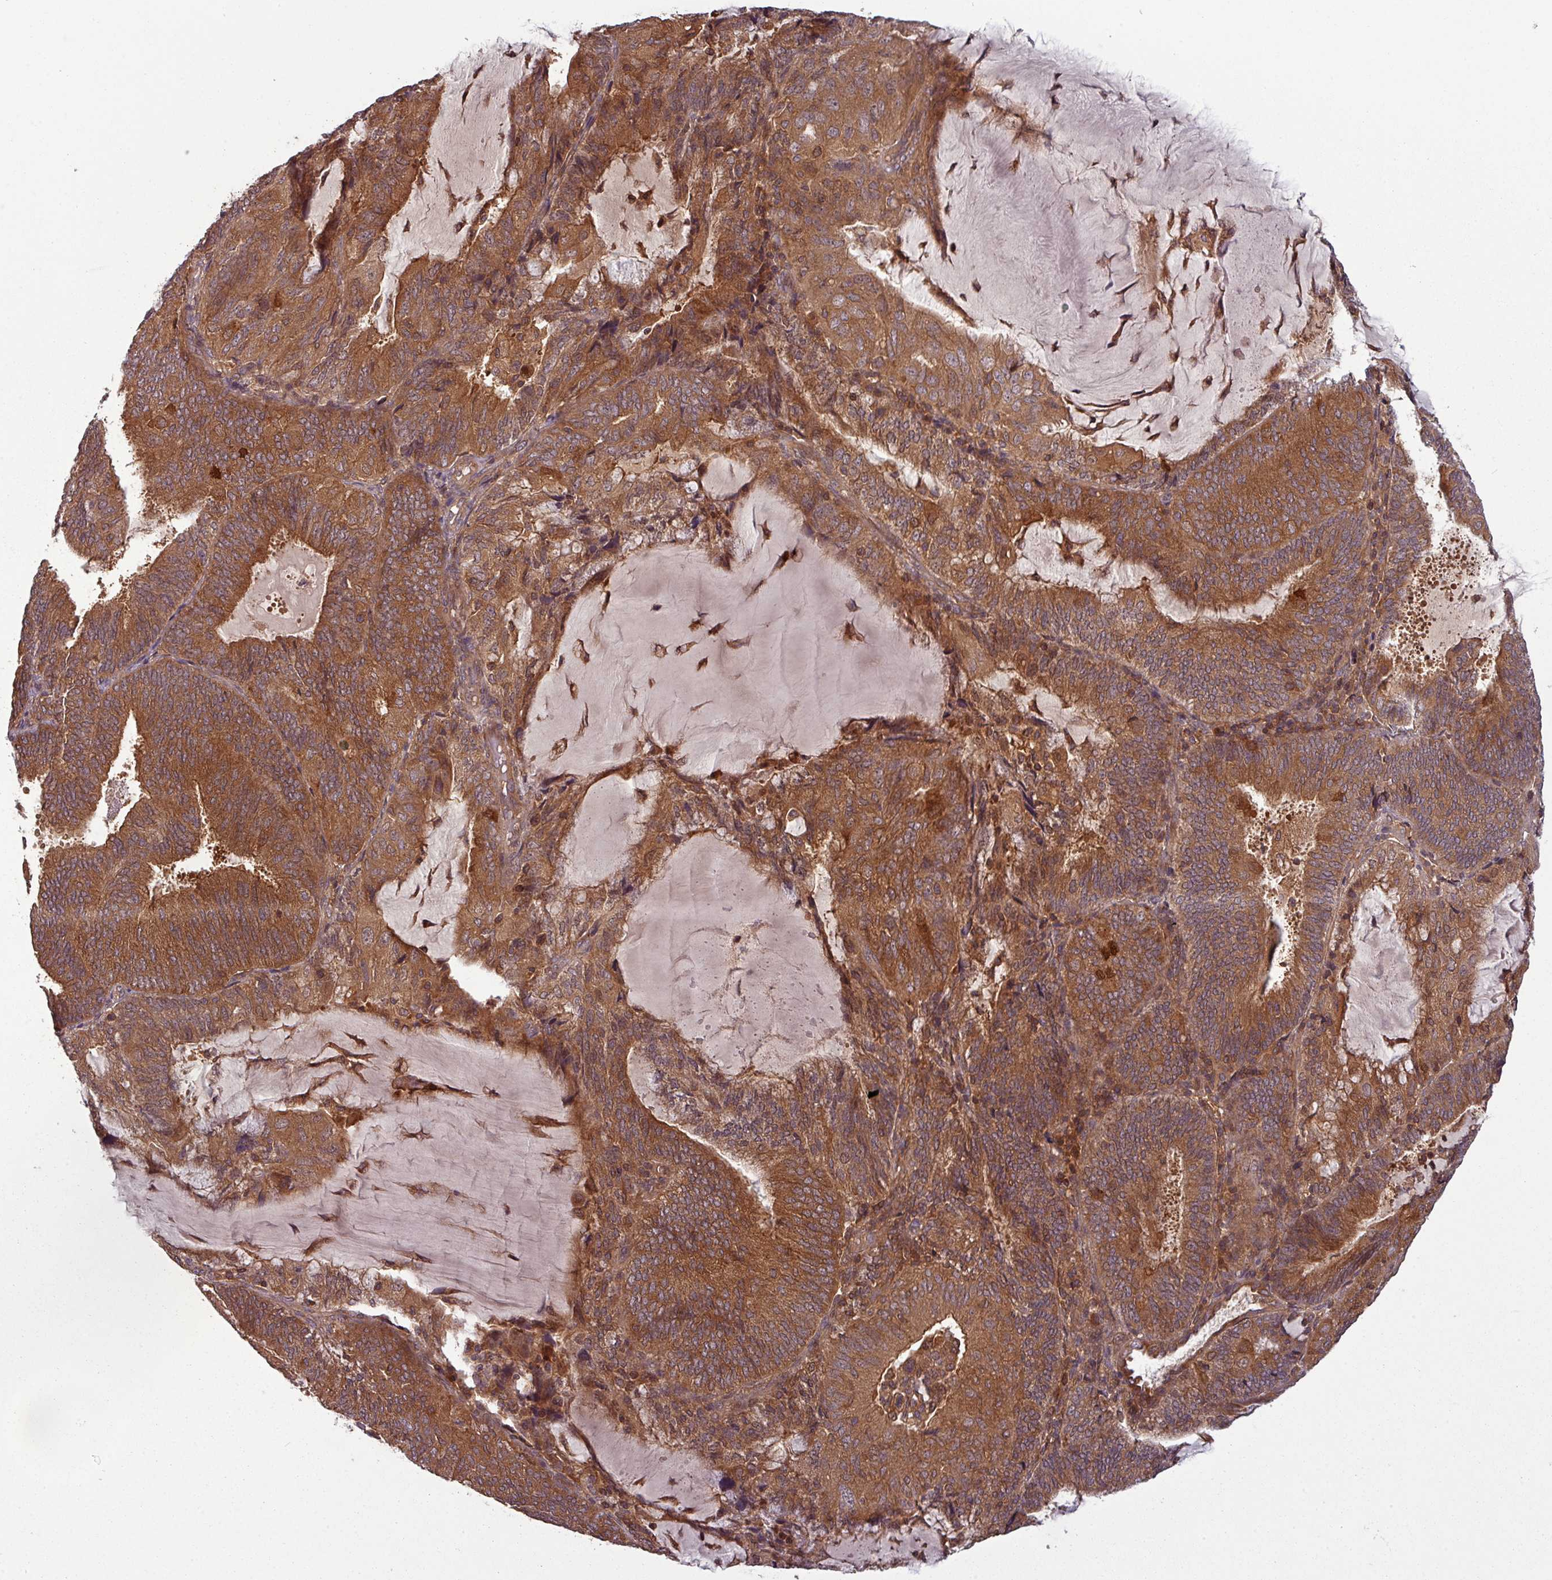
{"staining": {"intensity": "strong", "quantity": ">75%", "location": "cytoplasmic/membranous"}, "tissue": "endometrial cancer", "cell_type": "Tumor cells", "image_type": "cancer", "snomed": [{"axis": "morphology", "description": "Adenocarcinoma, NOS"}, {"axis": "topography", "description": "Endometrium"}], "caption": "Endometrial cancer (adenocarcinoma) tissue demonstrates strong cytoplasmic/membranous positivity in approximately >75% of tumor cells", "gene": "GSKIP", "patient": {"sex": "female", "age": 81}}